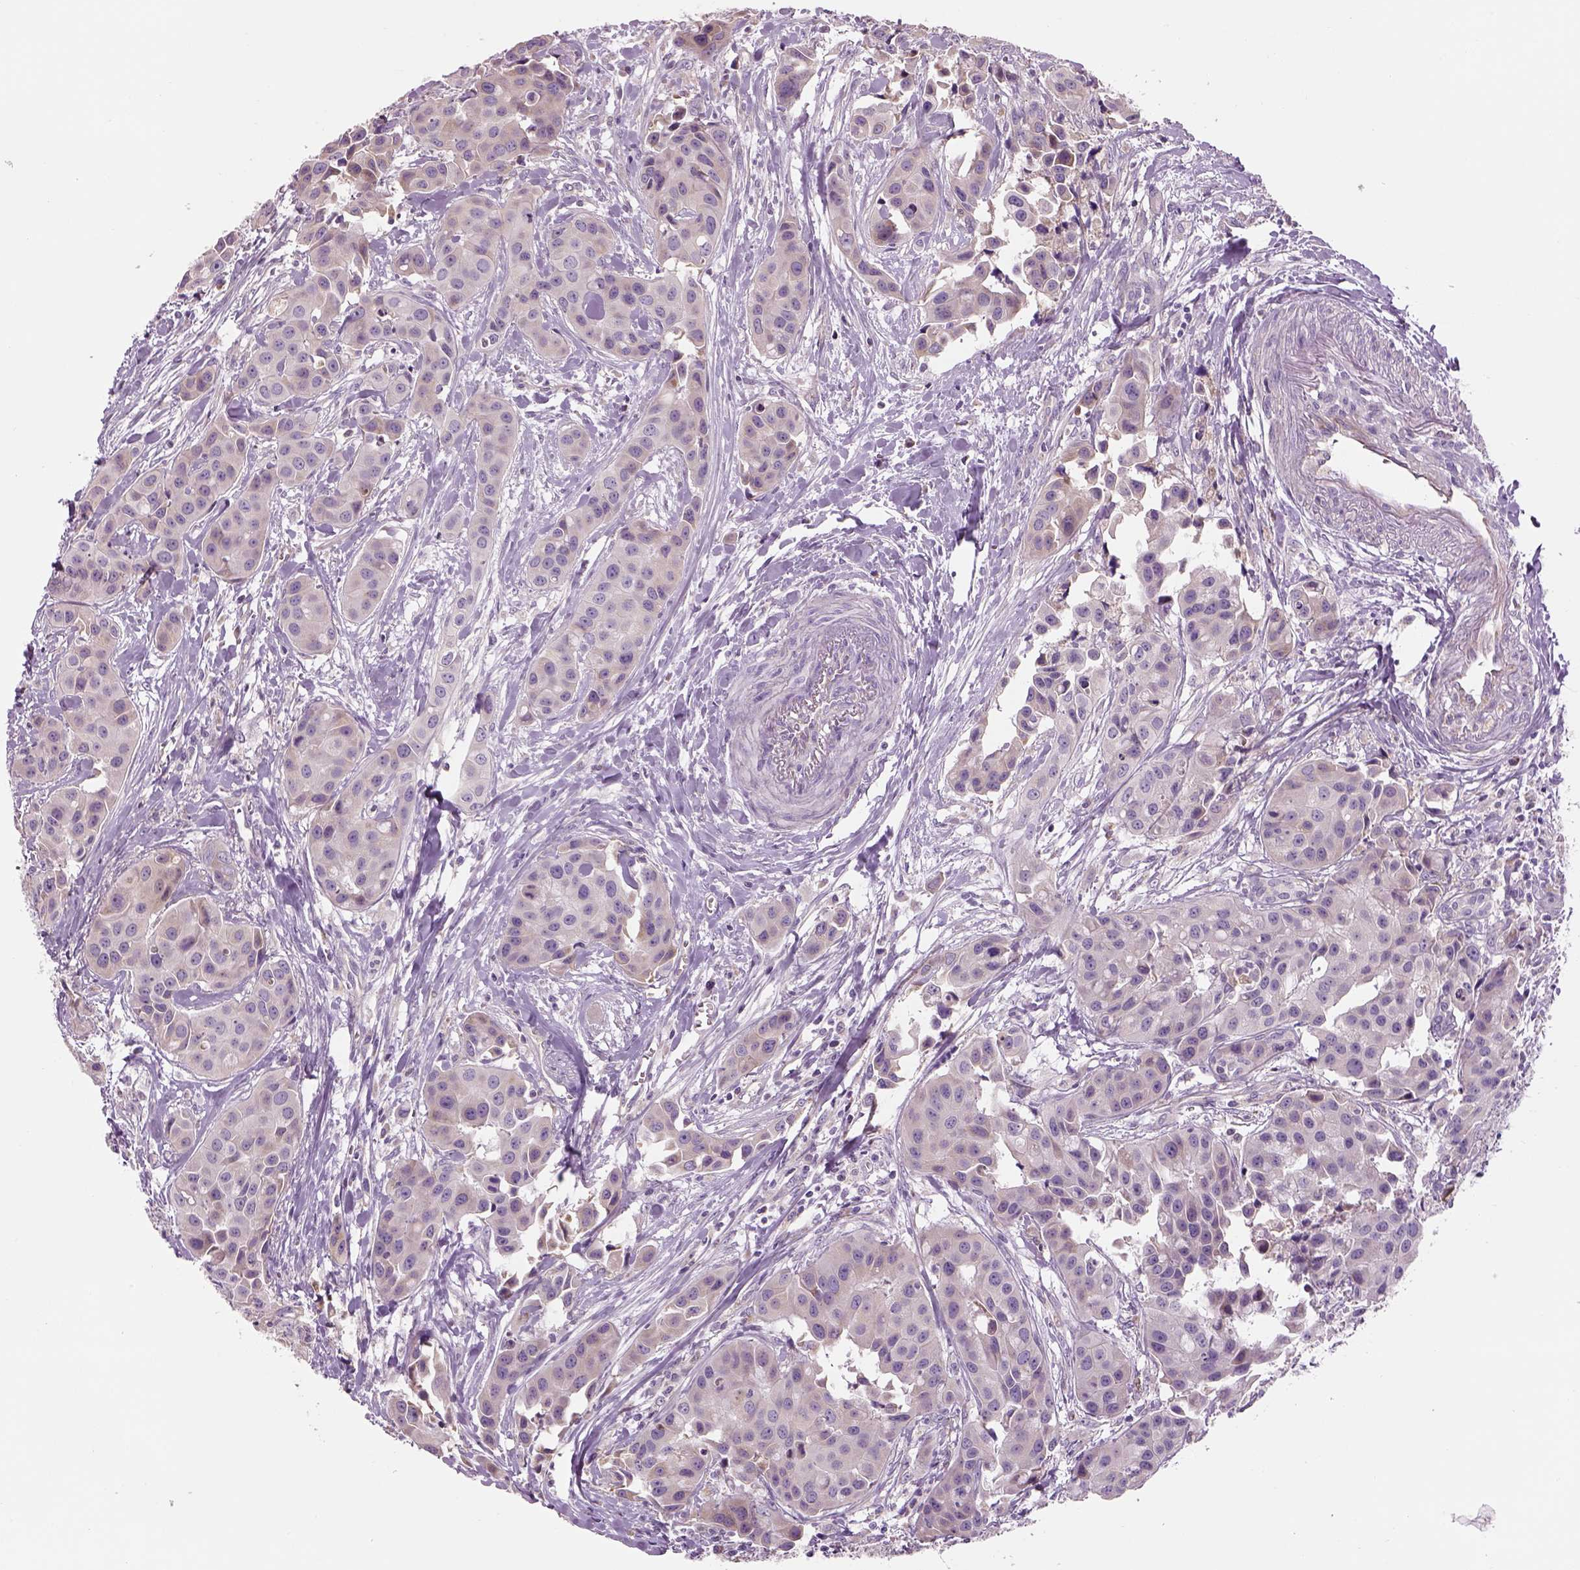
{"staining": {"intensity": "weak", "quantity": "25%-75%", "location": "cytoplasmic/membranous"}, "tissue": "head and neck cancer", "cell_type": "Tumor cells", "image_type": "cancer", "snomed": [{"axis": "morphology", "description": "Adenocarcinoma, NOS"}, {"axis": "topography", "description": "Head-Neck"}], "caption": "Tumor cells show low levels of weak cytoplasmic/membranous staining in about 25%-75% of cells in human head and neck cancer (adenocarcinoma). The staining is performed using DAB brown chromogen to label protein expression. The nuclei are counter-stained blue using hematoxylin.", "gene": "IFT52", "patient": {"sex": "male", "age": 76}}